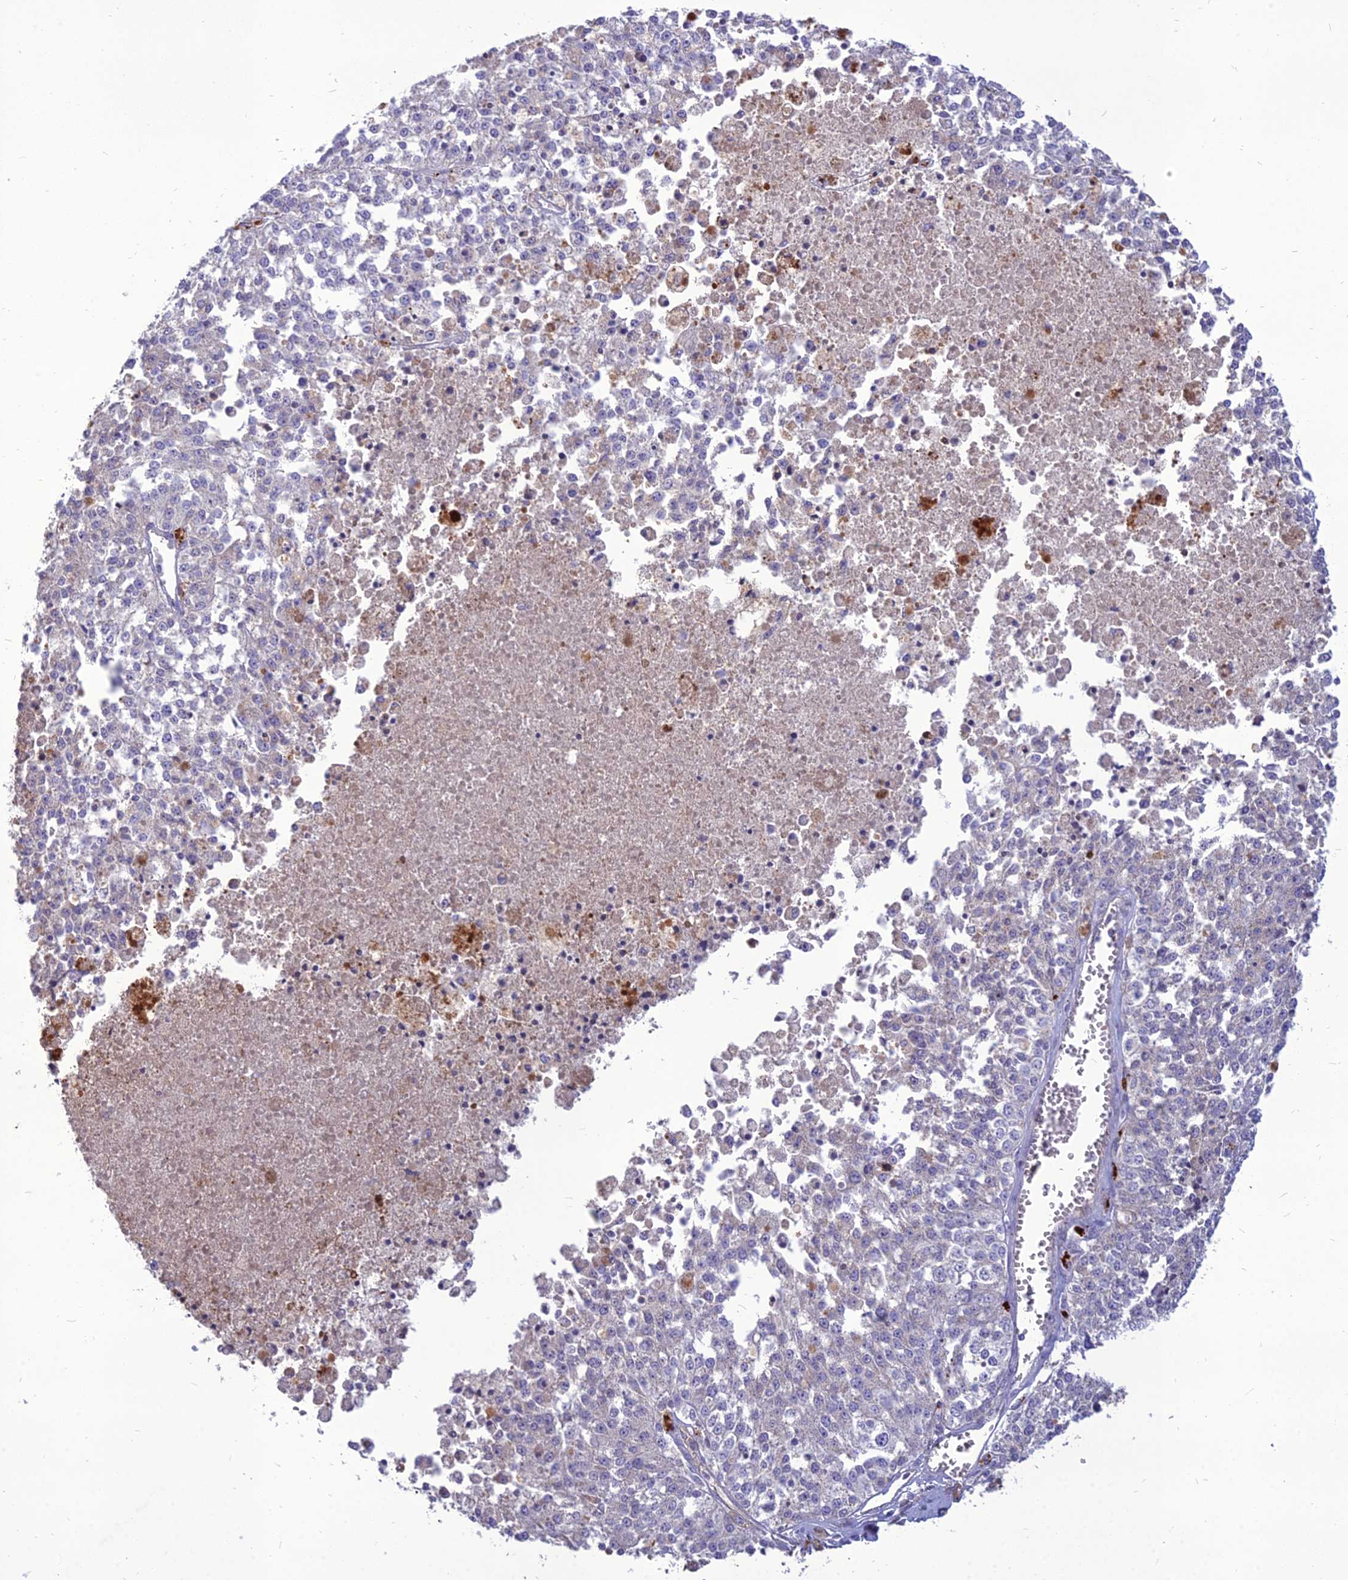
{"staining": {"intensity": "negative", "quantity": "none", "location": "none"}, "tissue": "melanoma", "cell_type": "Tumor cells", "image_type": "cancer", "snomed": [{"axis": "morphology", "description": "Malignant melanoma, NOS"}, {"axis": "topography", "description": "Skin"}], "caption": "Protein analysis of melanoma displays no significant positivity in tumor cells. Brightfield microscopy of immunohistochemistry stained with DAB (brown) and hematoxylin (blue), captured at high magnification.", "gene": "PCED1B", "patient": {"sex": "female", "age": 64}}